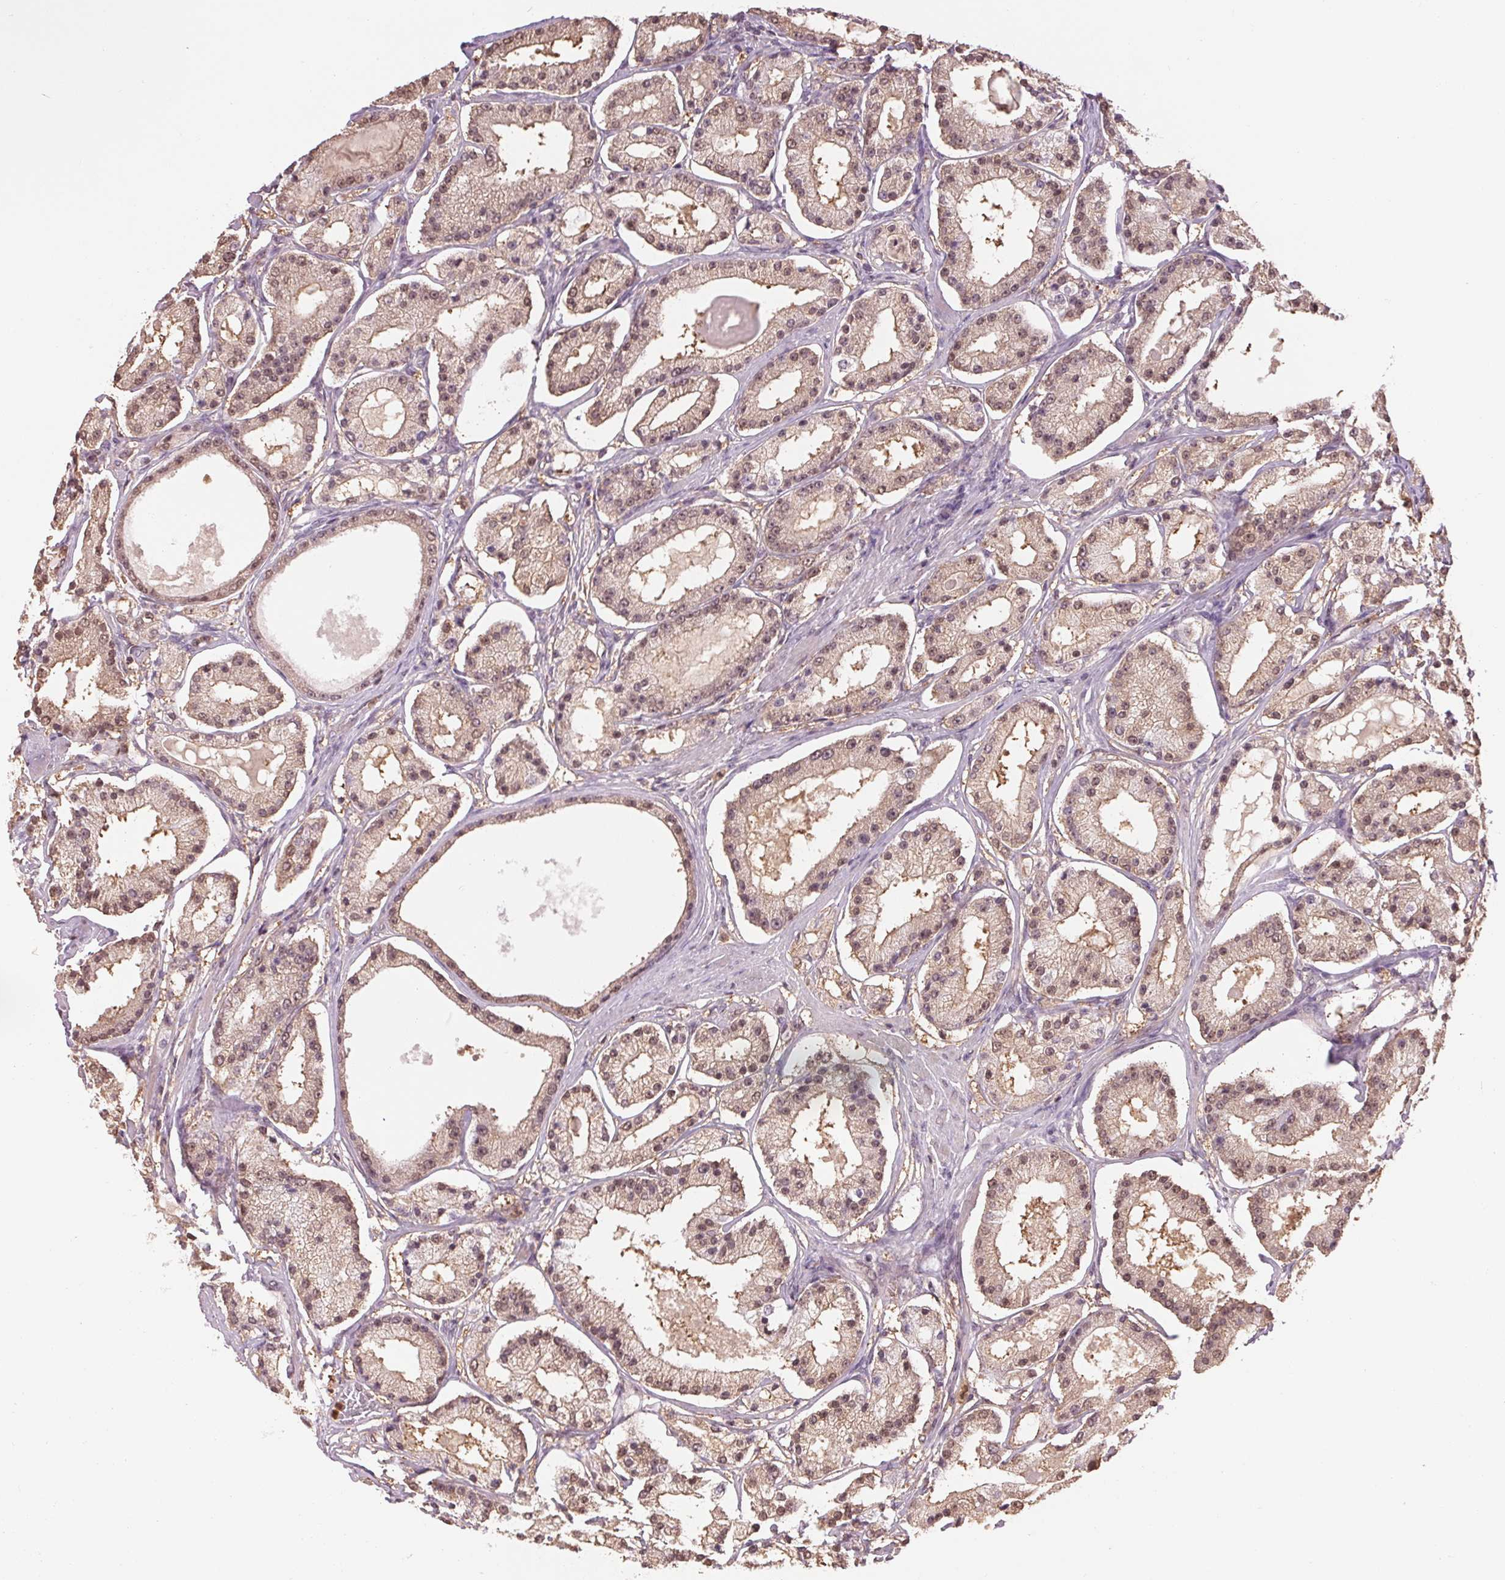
{"staining": {"intensity": "weak", "quantity": ">75%", "location": "cytoplasmic/membranous,nuclear"}, "tissue": "prostate cancer", "cell_type": "Tumor cells", "image_type": "cancer", "snomed": [{"axis": "morphology", "description": "Adenocarcinoma, Low grade"}, {"axis": "topography", "description": "Prostate"}], "caption": "The photomicrograph demonstrates staining of prostate low-grade adenocarcinoma, revealing weak cytoplasmic/membranous and nuclear protein staining (brown color) within tumor cells.", "gene": "CDC123", "patient": {"sex": "male", "age": 57}}